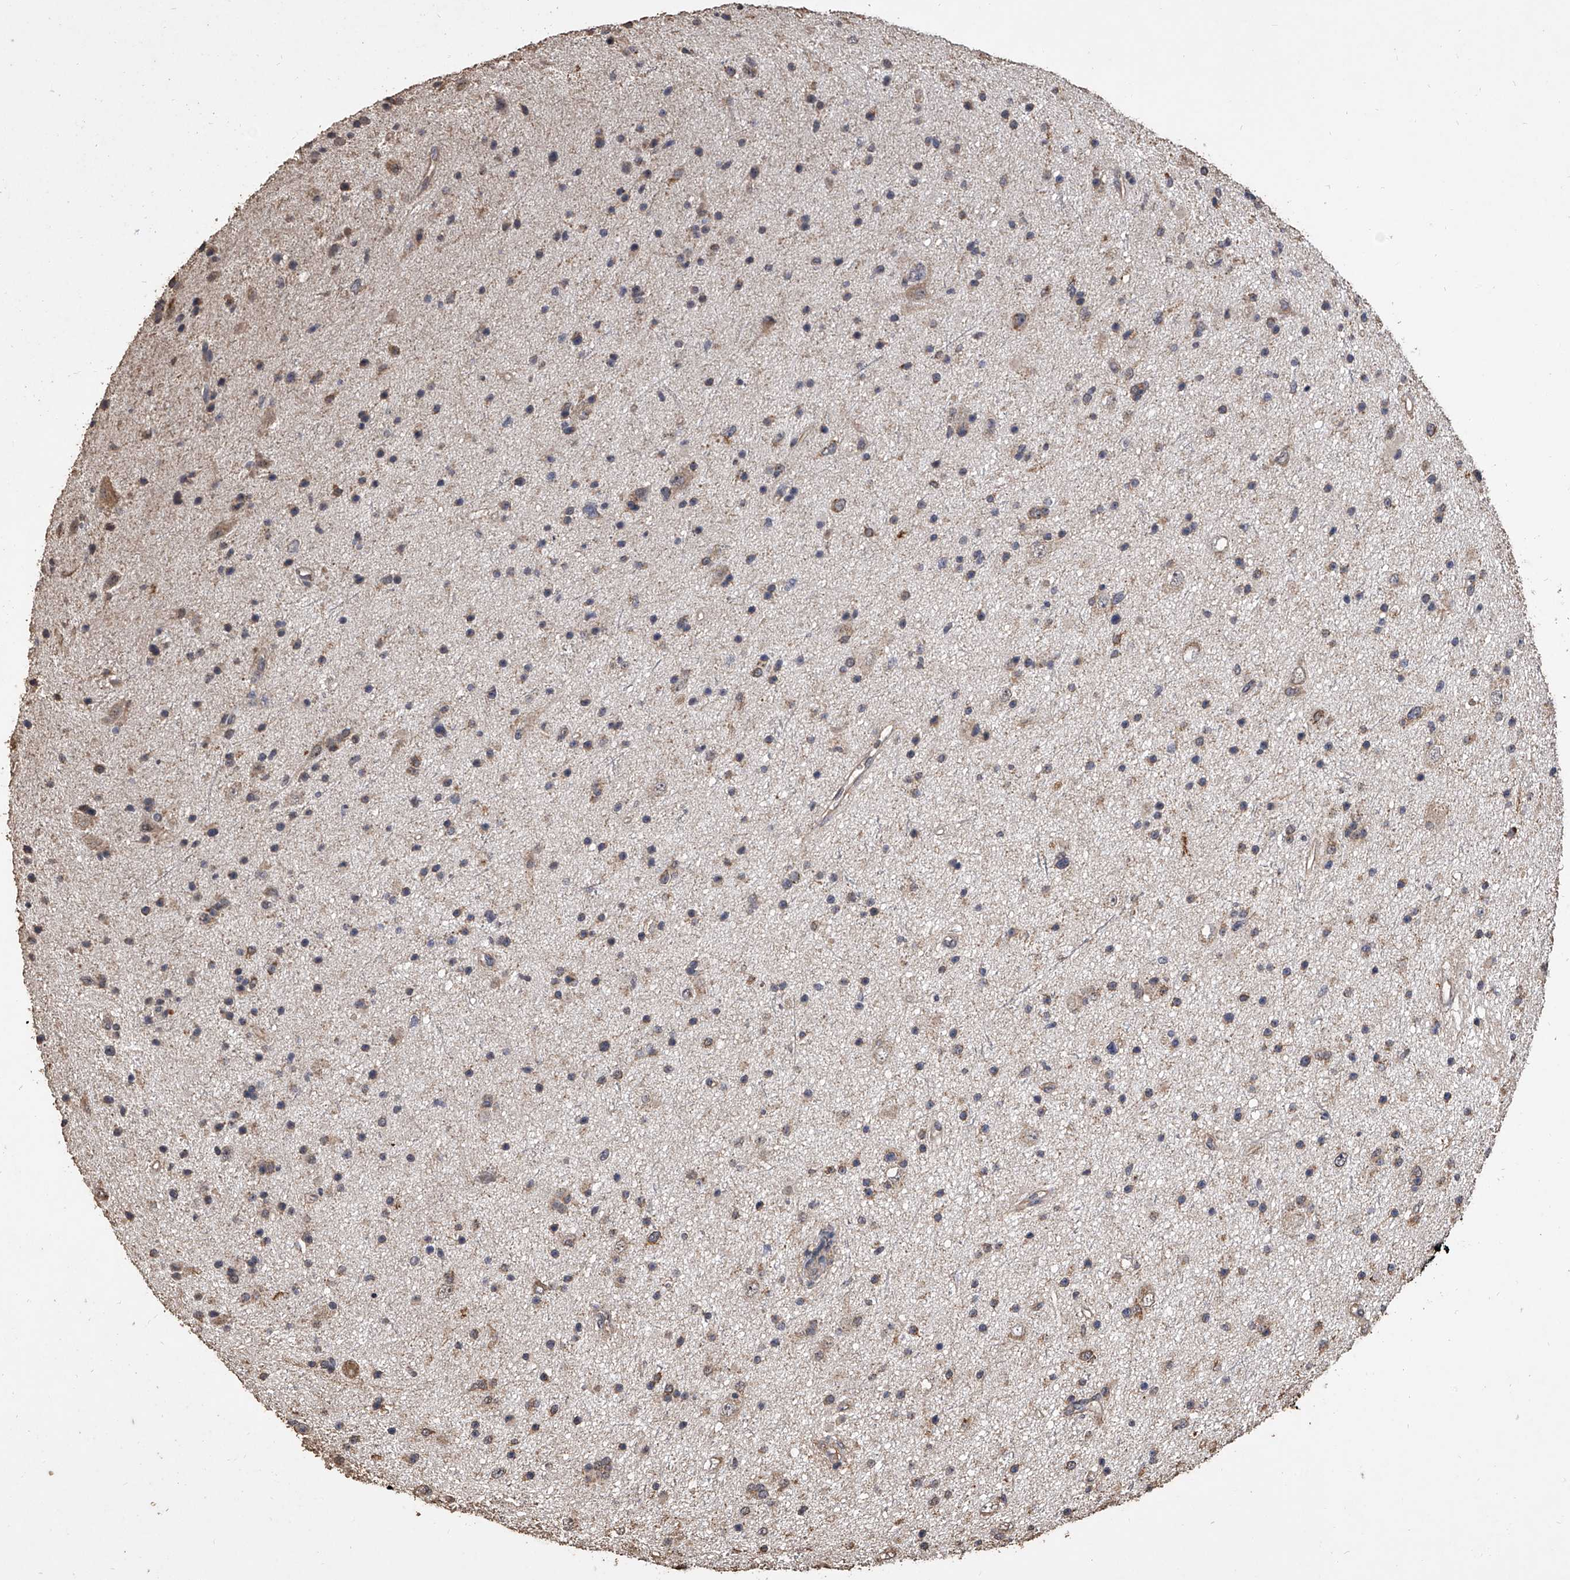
{"staining": {"intensity": "moderate", "quantity": "<25%", "location": "cytoplasmic/membranous"}, "tissue": "glioma", "cell_type": "Tumor cells", "image_type": "cancer", "snomed": [{"axis": "morphology", "description": "Glioma, malignant, Low grade"}, {"axis": "topography", "description": "Cerebral cortex"}], "caption": "A micrograph showing moderate cytoplasmic/membranous staining in about <25% of tumor cells in malignant glioma (low-grade), as visualized by brown immunohistochemical staining.", "gene": "MRPL28", "patient": {"sex": "female", "age": 39}}